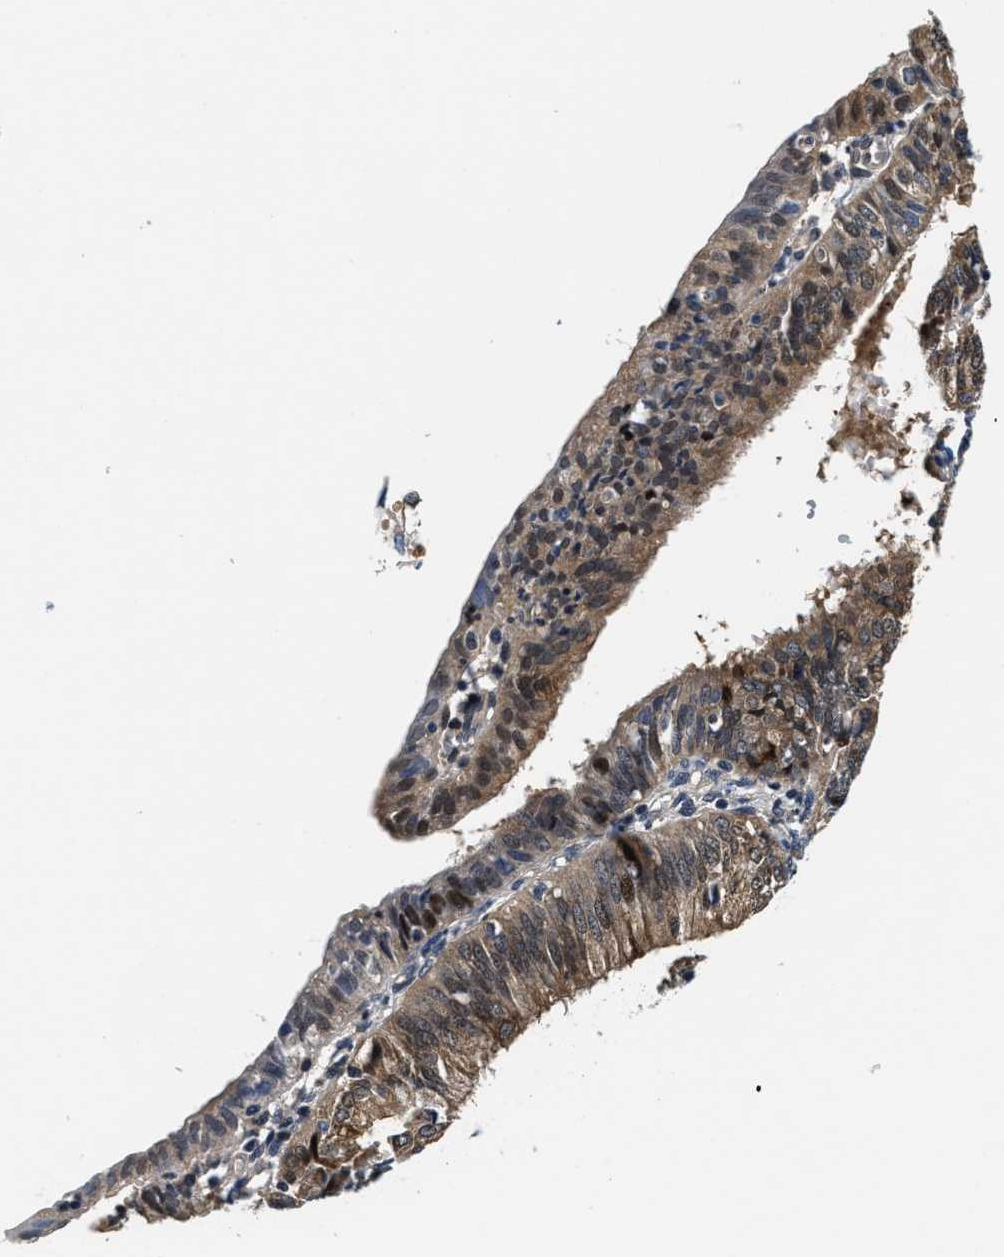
{"staining": {"intensity": "moderate", "quantity": ">75%", "location": "cytoplasmic/membranous"}, "tissue": "endometrial cancer", "cell_type": "Tumor cells", "image_type": "cancer", "snomed": [{"axis": "morphology", "description": "Adenocarcinoma, NOS"}, {"axis": "topography", "description": "Endometrium"}], "caption": "This micrograph demonstrates immunohistochemistry (IHC) staining of adenocarcinoma (endometrial), with medium moderate cytoplasmic/membranous expression in approximately >75% of tumor cells.", "gene": "PHPT1", "patient": {"sex": "female", "age": 58}}